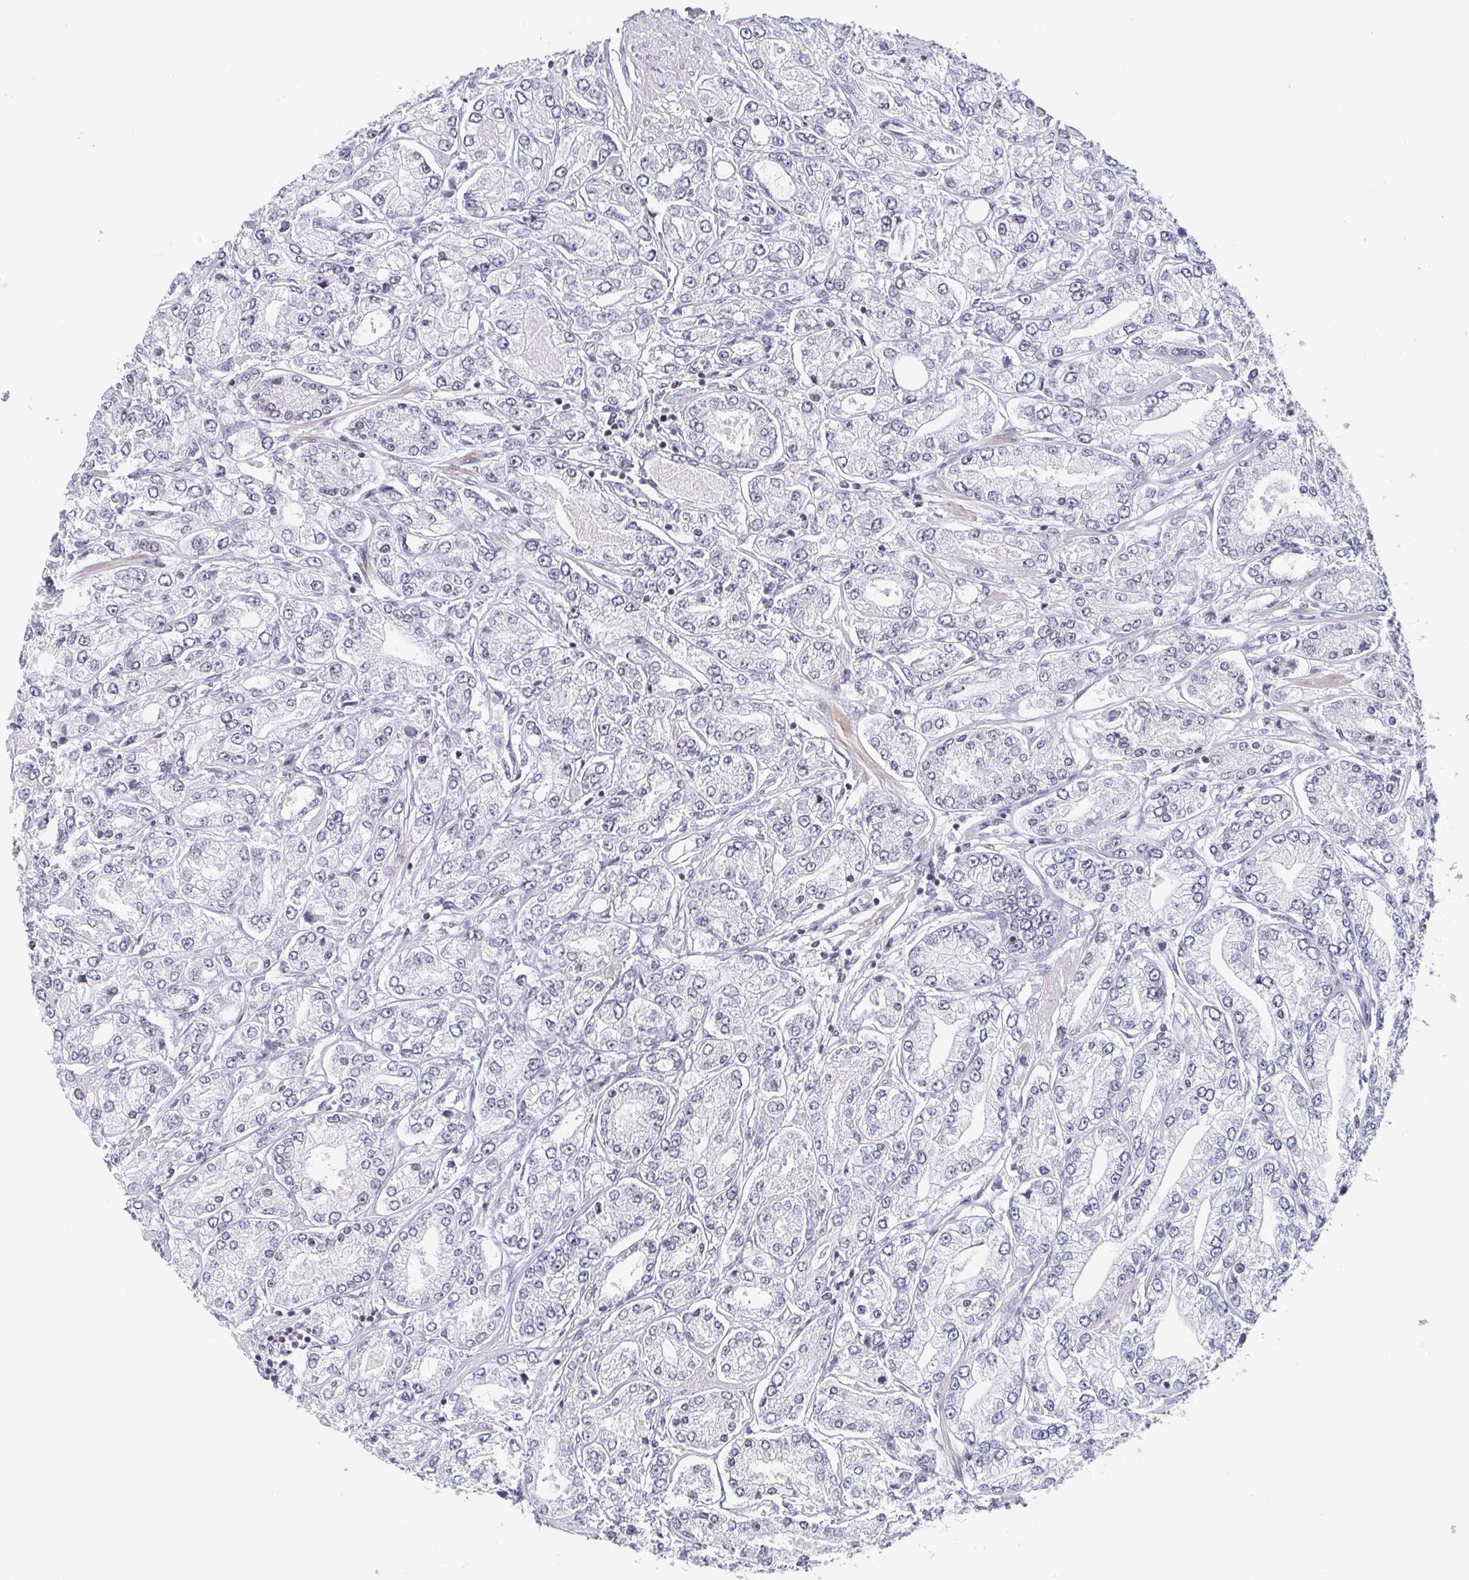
{"staining": {"intensity": "moderate", "quantity": "25%-75%", "location": "nuclear"}, "tissue": "prostate cancer", "cell_type": "Tumor cells", "image_type": "cancer", "snomed": [{"axis": "morphology", "description": "Adenocarcinoma, High grade"}, {"axis": "topography", "description": "Prostate"}], "caption": "Prostate cancer stained with DAB immunohistochemistry reveals medium levels of moderate nuclear positivity in approximately 25%-75% of tumor cells.", "gene": "CTCF", "patient": {"sex": "male", "age": 66}}